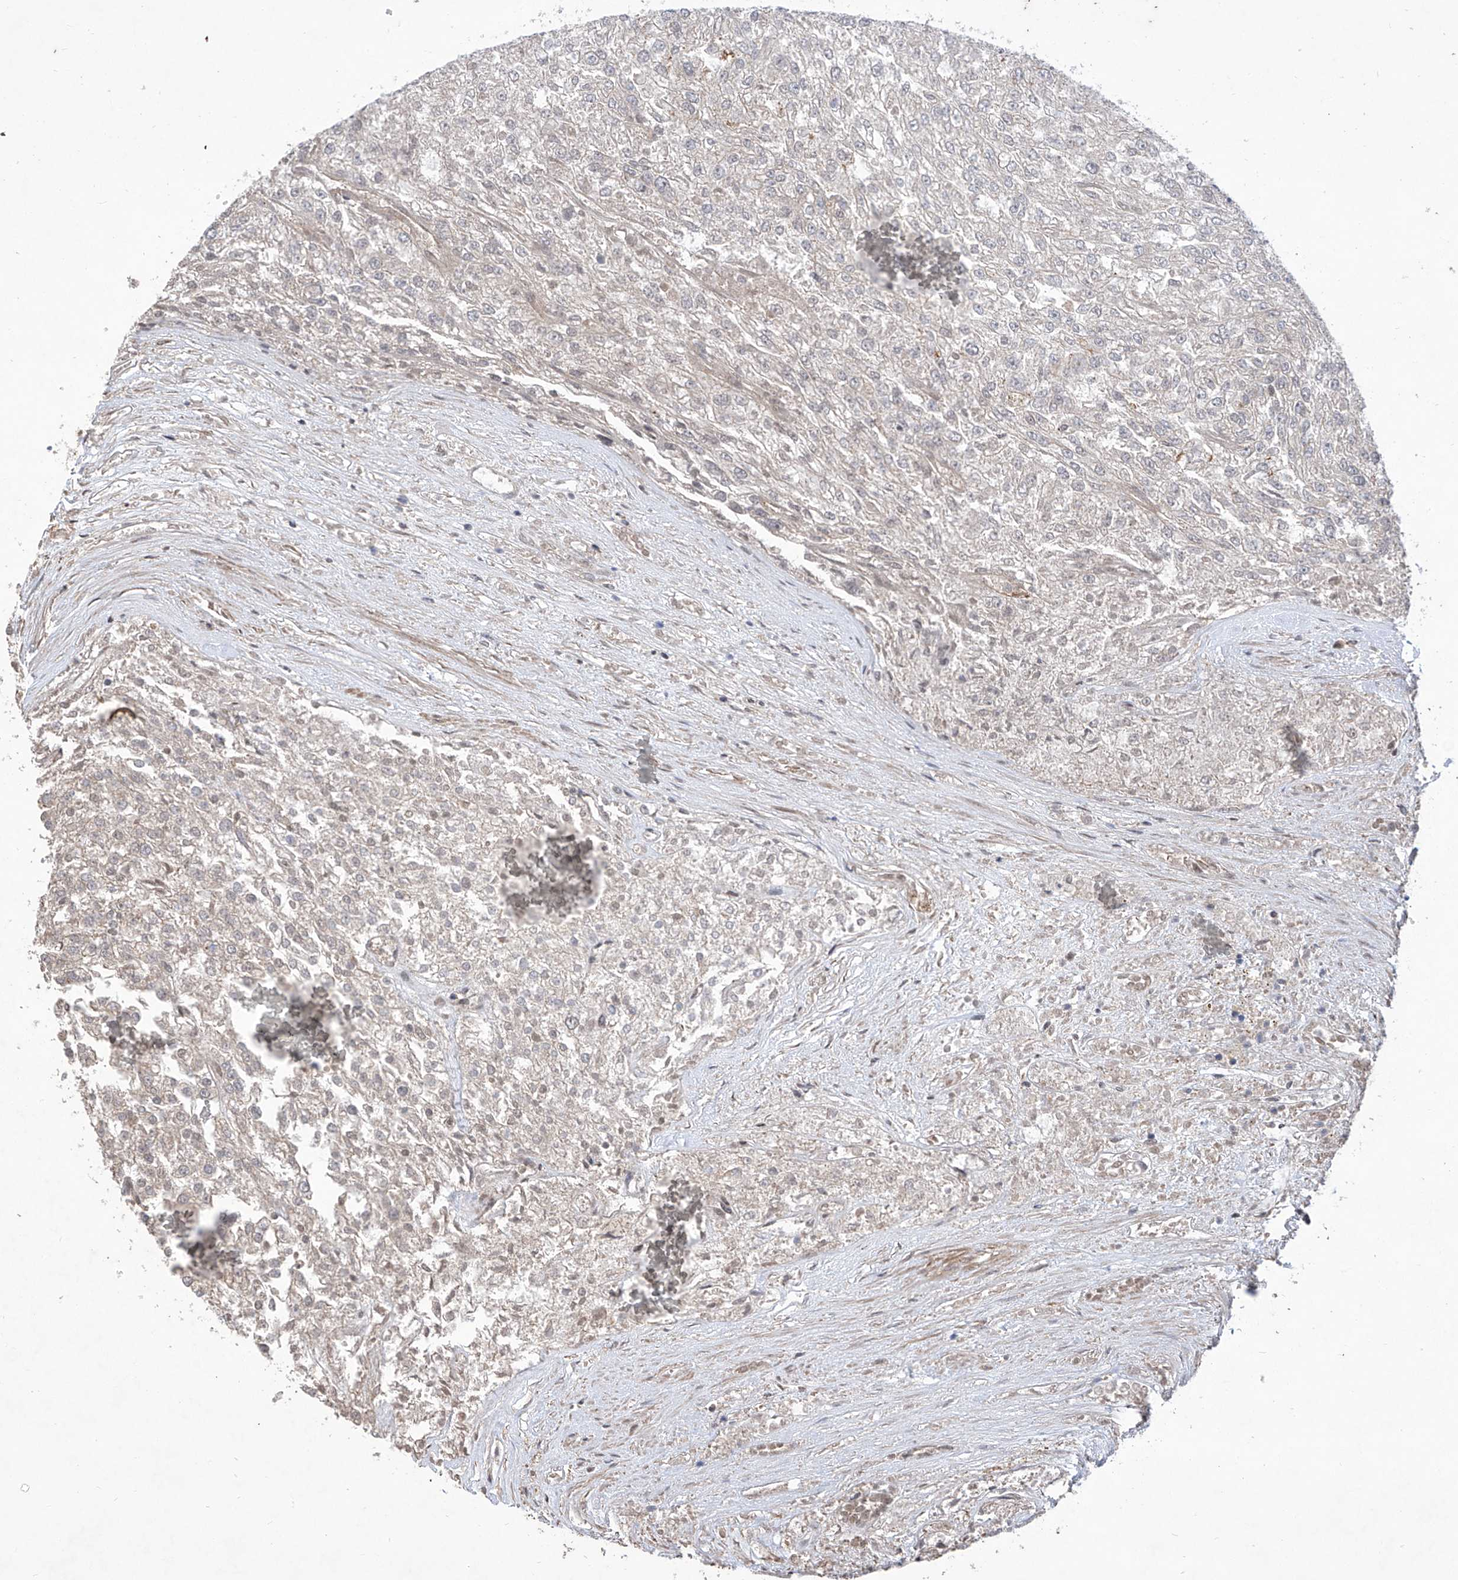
{"staining": {"intensity": "negative", "quantity": "none", "location": "none"}, "tissue": "renal cancer", "cell_type": "Tumor cells", "image_type": "cancer", "snomed": [{"axis": "morphology", "description": "Adenocarcinoma, NOS"}, {"axis": "topography", "description": "Kidney"}], "caption": "Micrograph shows no protein expression in tumor cells of renal cancer (adenocarcinoma) tissue.", "gene": "KIFC2", "patient": {"sex": "female", "age": 54}}